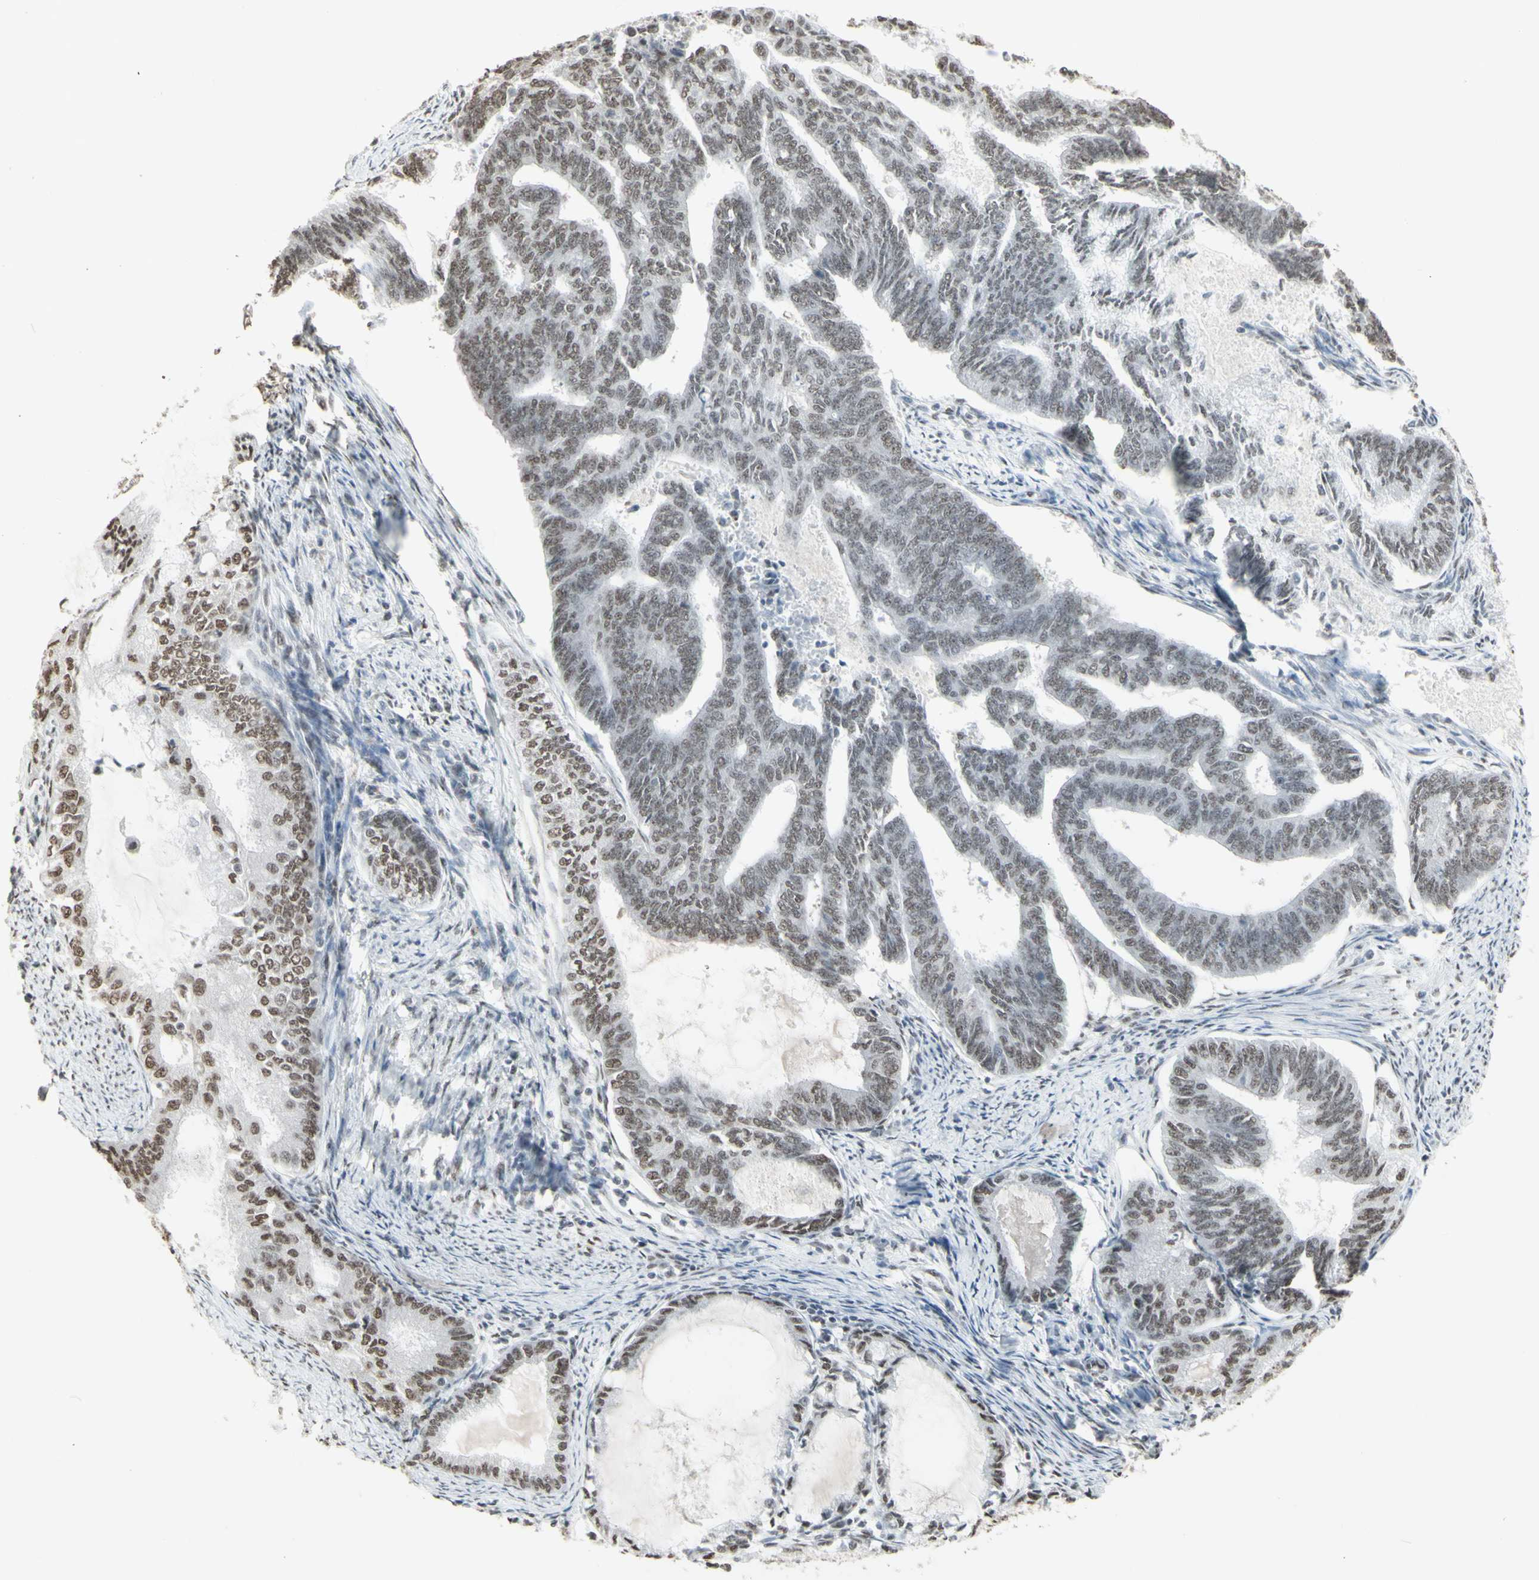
{"staining": {"intensity": "moderate", "quantity": "25%-75%", "location": "nuclear"}, "tissue": "endometrial cancer", "cell_type": "Tumor cells", "image_type": "cancer", "snomed": [{"axis": "morphology", "description": "Adenocarcinoma, NOS"}, {"axis": "topography", "description": "Endometrium"}], "caption": "A brown stain labels moderate nuclear positivity of a protein in human endometrial adenocarcinoma tumor cells. (DAB (3,3'-diaminobenzidine) IHC with brightfield microscopy, high magnification).", "gene": "TRIM28", "patient": {"sex": "female", "age": 86}}